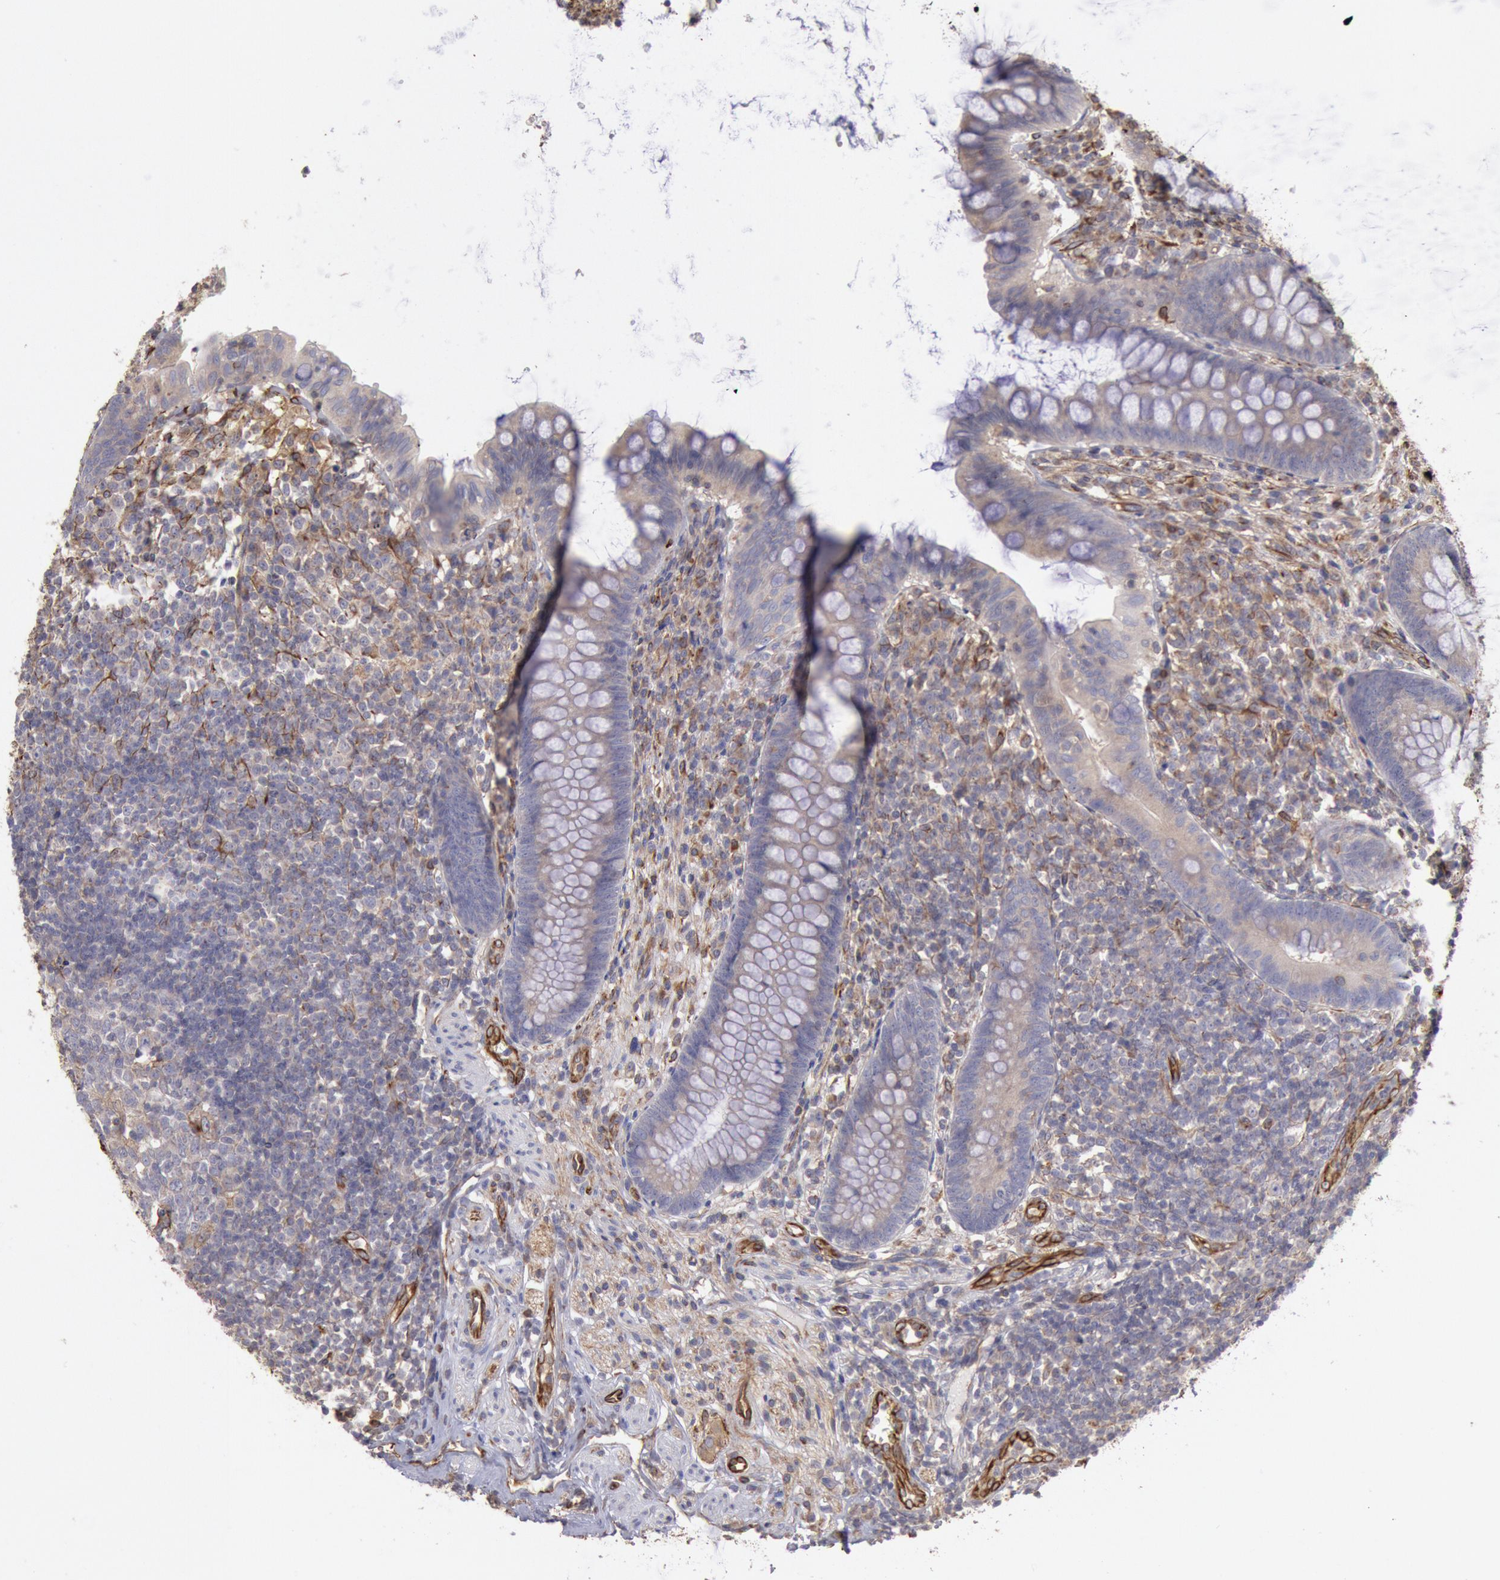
{"staining": {"intensity": "weak", "quantity": ">75%", "location": "cytoplasmic/membranous"}, "tissue": "appendix", "cell_type": "Glandular cells", "image_type": "normal", "snomed": [{"axis": "morphology", "description": "Normal tissue, NOS"}, {"axis": "topography", "description": "Appendix"}], "caption": "A brown stain highlights weak cytoplasmic/membranous expression of a protein in glandular cells of unremarkable appendix.", "gene": "RNF139", "patient": {"sex": "female", "age": 66}}